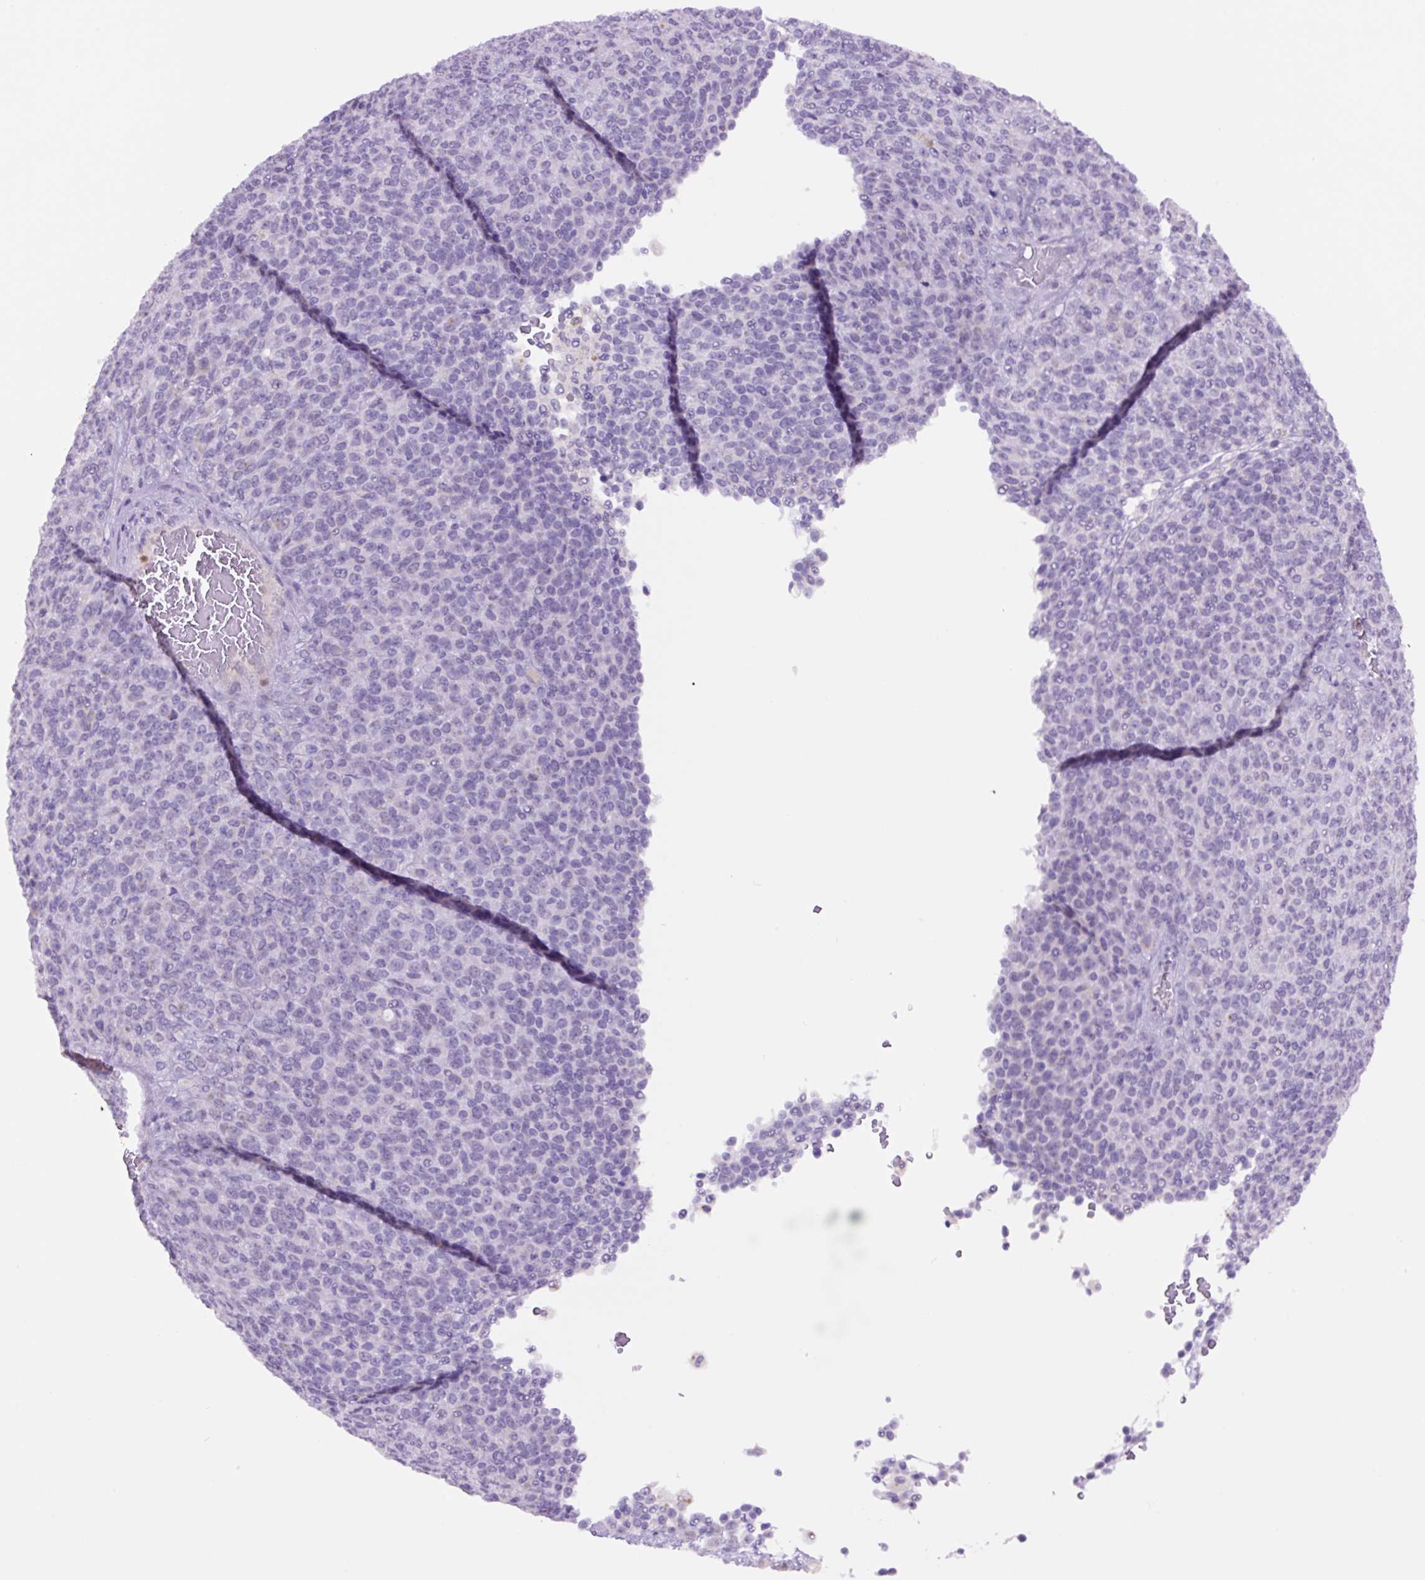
{"staining": {"intensity": "negative", "quantity": "none", "location": "none"}, "tissue": "melanoma", "cell_type": "Tumor cells", "image_type": "cancer", "snomed": [{"axis": "morphology", "description": "Malignant melanoma, Metastatic site"}, {"axis": "topography", "description": "Brain"}], "caption": "Histopathology image shows no significant protein positivity in tumor cells of malignant melanoma (metastatic site).", "gene": "MFSD3", "patient": {"sex": "female", "age": 56}}